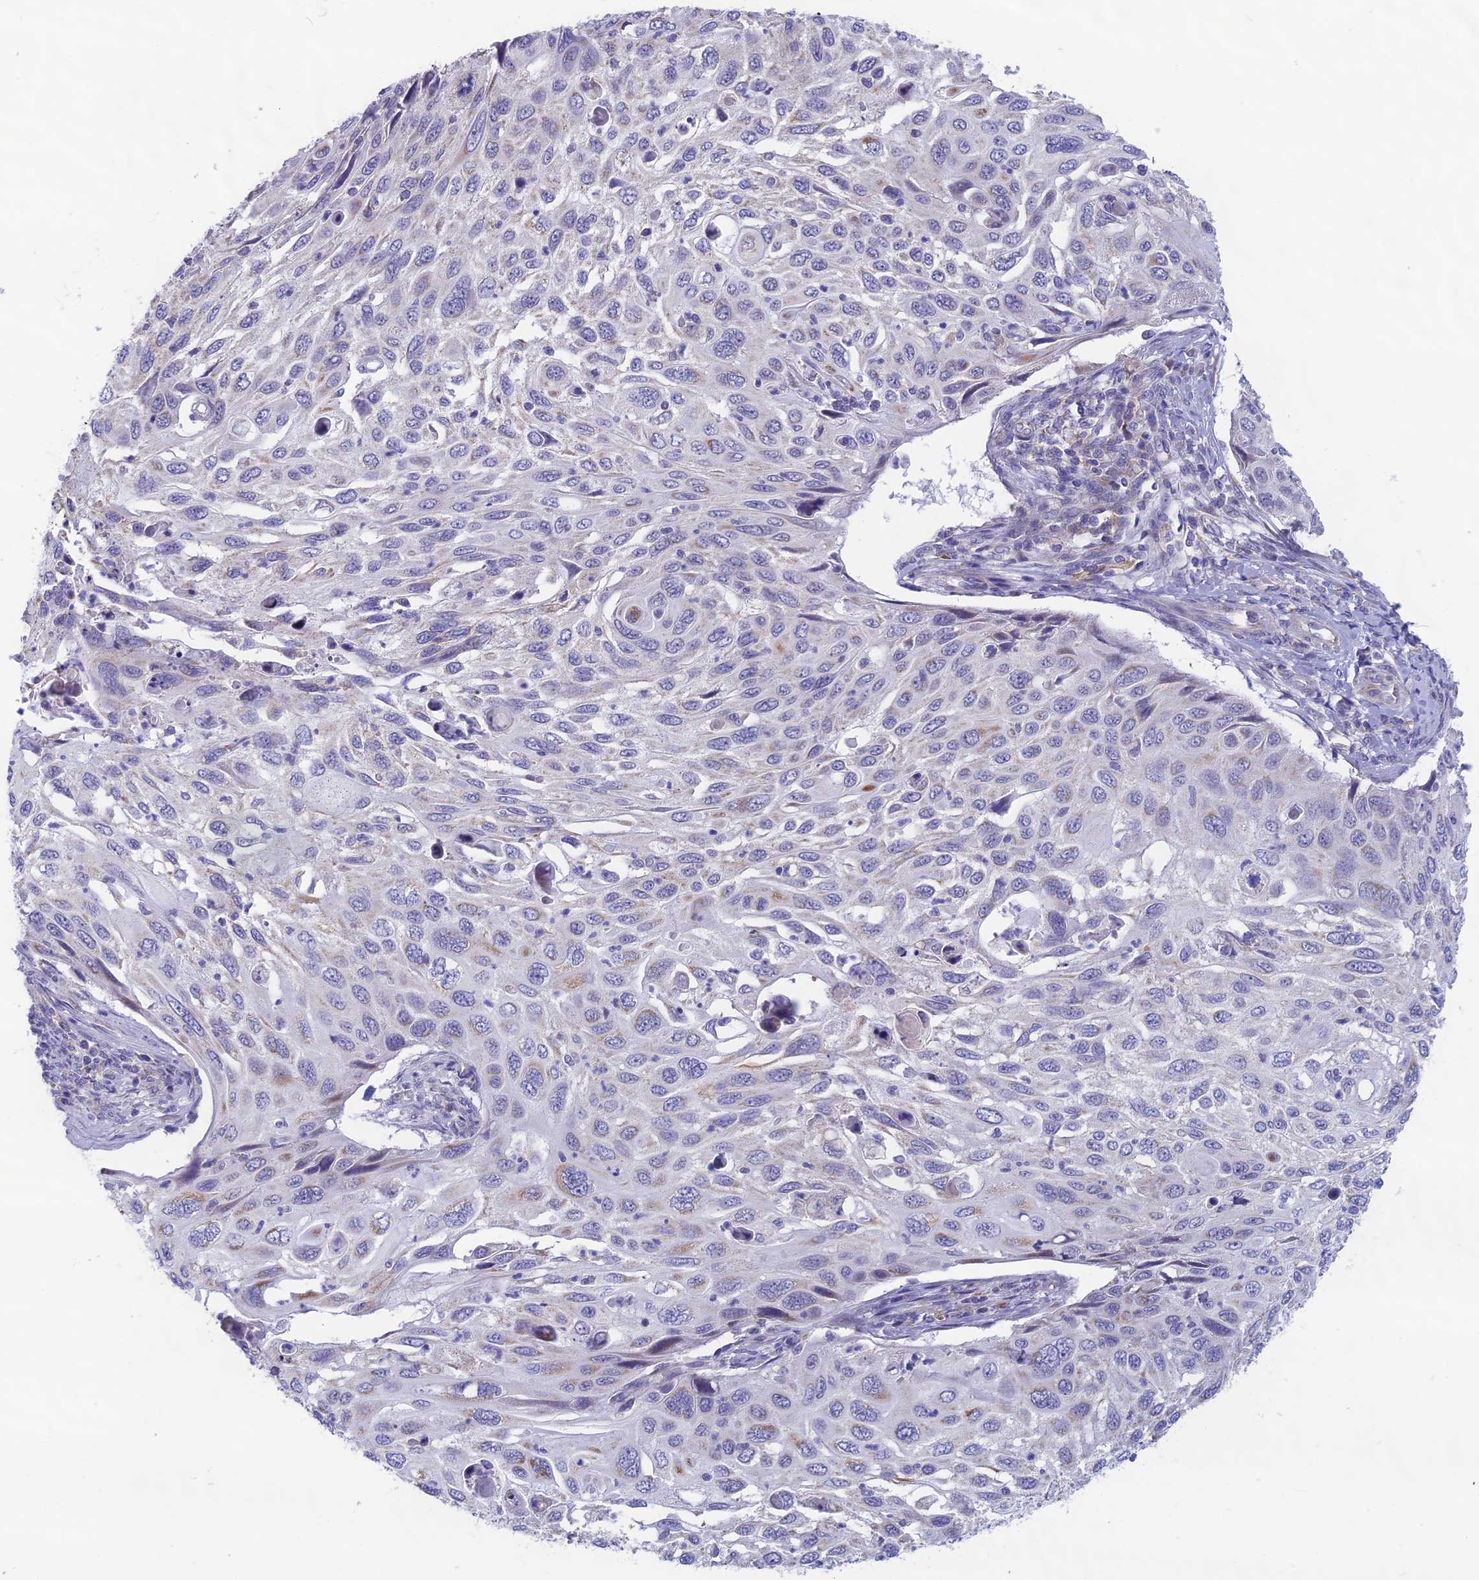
{"staining": {"intensity": "weak", "quantity": "<25%", "location": "cytoplasmic/membranous"}, "tissue": "cervical cancer", "cell_type": "Tumor cells", "image_type": "cancer", "snomed": [{"axis": "morphology", "description": "Squamous cell carcinoma, NOS"}, {"axis": "topography", "description": "Cervix"}], "caption": "IHC of squamous cell carcinoma (cervical) exhibits no expression in tumor cells. (DAB (3,3'-diaminobenzidine) IHC with hematoxylin counter stain).", "gene": "PLAC9", "patient": {"sex": "female", "age": 70}}